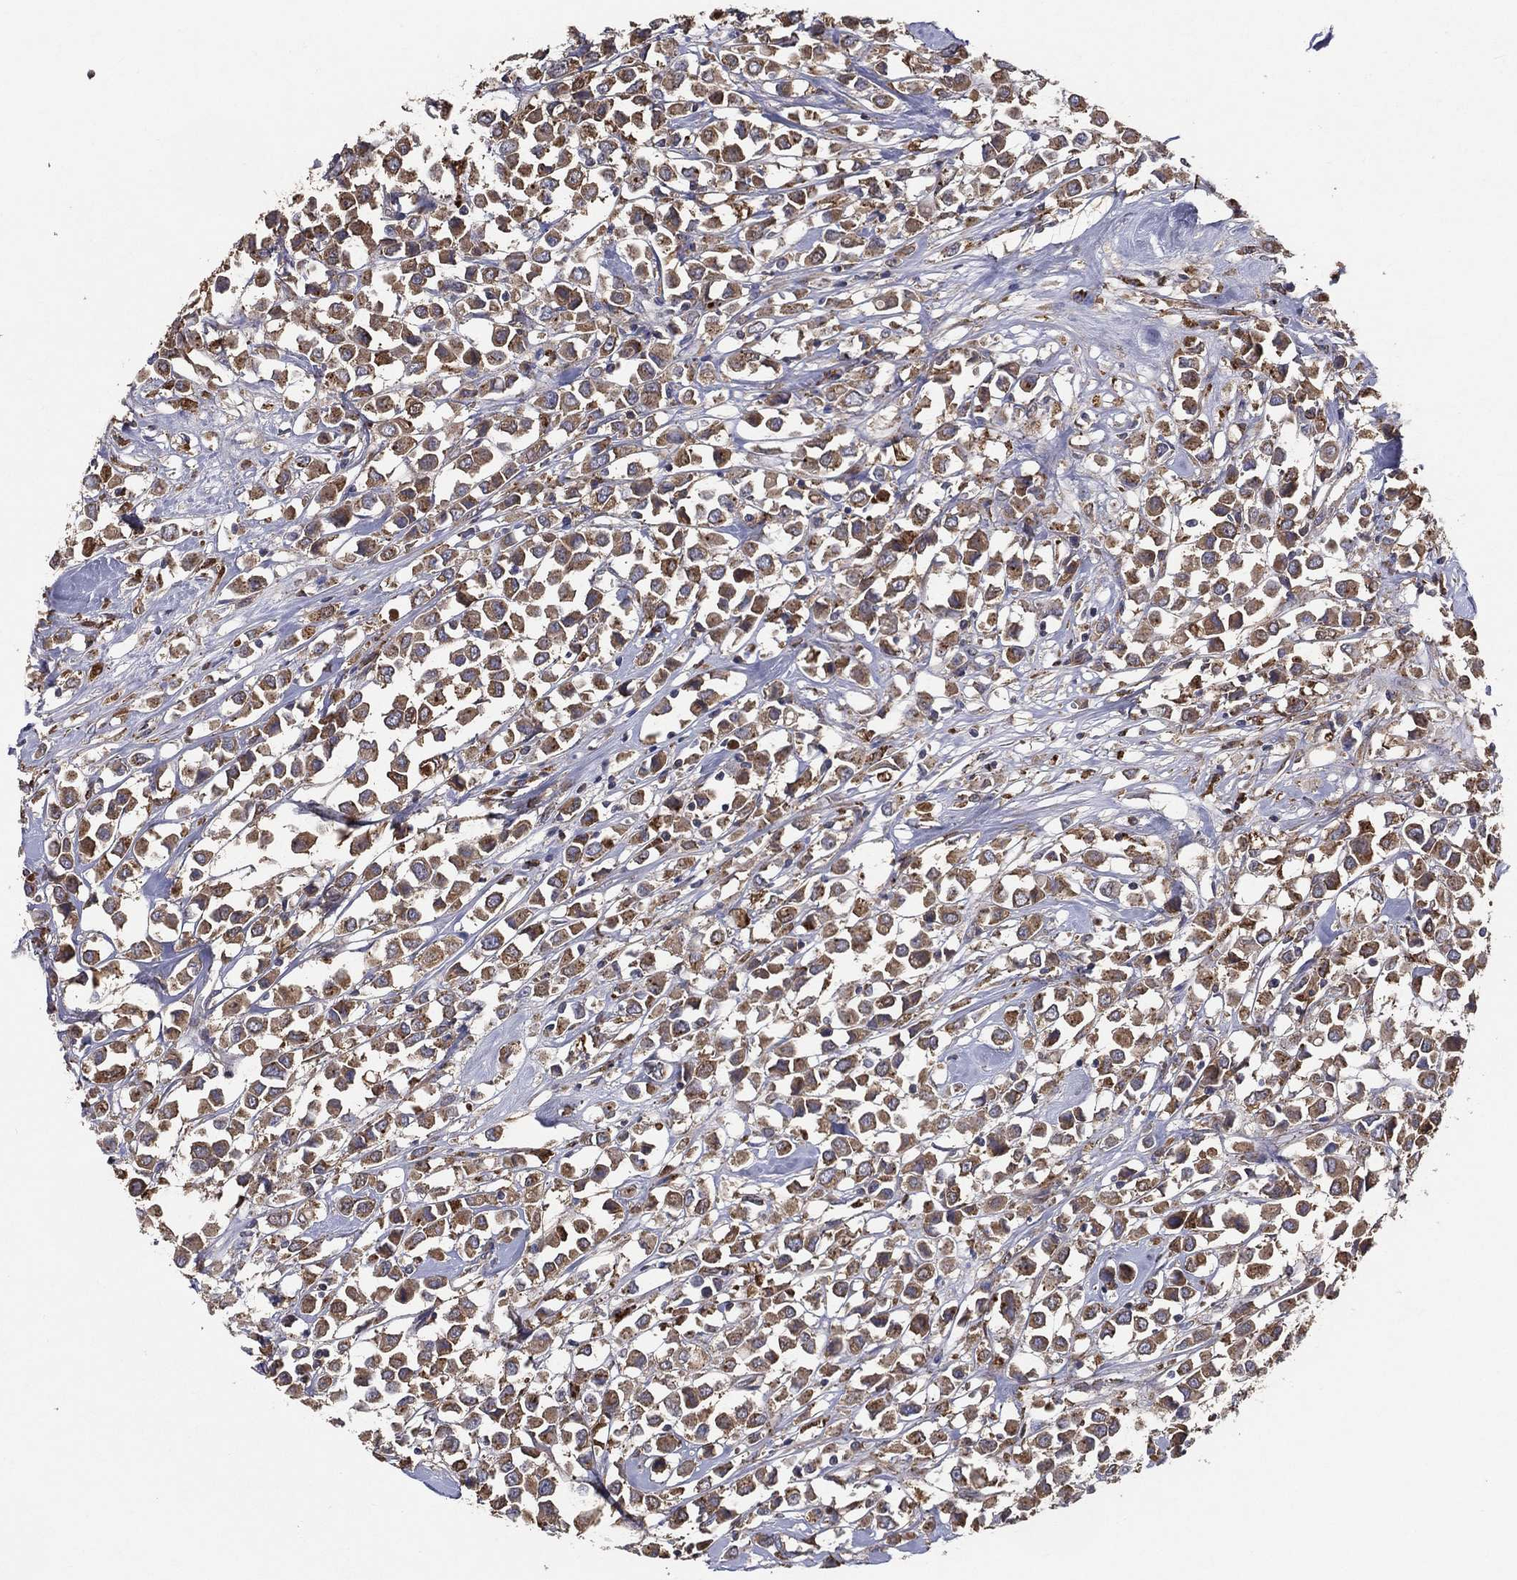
{"staining": {"intensity": "moderate", "quantity": ">75%", "location": "cytoplasmic/membranous"}, "tissue": "breast cancer", "cell_type": "Tumor cells", "image_type": "cancer", "snomed": [{"axis": "morphology", "description": "Duct carcinoma"}, {"axis": "topography", "description": "Breast"}], "caption": "Intraductal carcinoma (breast) stained for a protein (brown) reveals moderate cytoplasmic/membranous positive staining in about >75% of tumor cells.", "gene": "MT-ND1", "patient": {"sex": "female", "age": 61}}